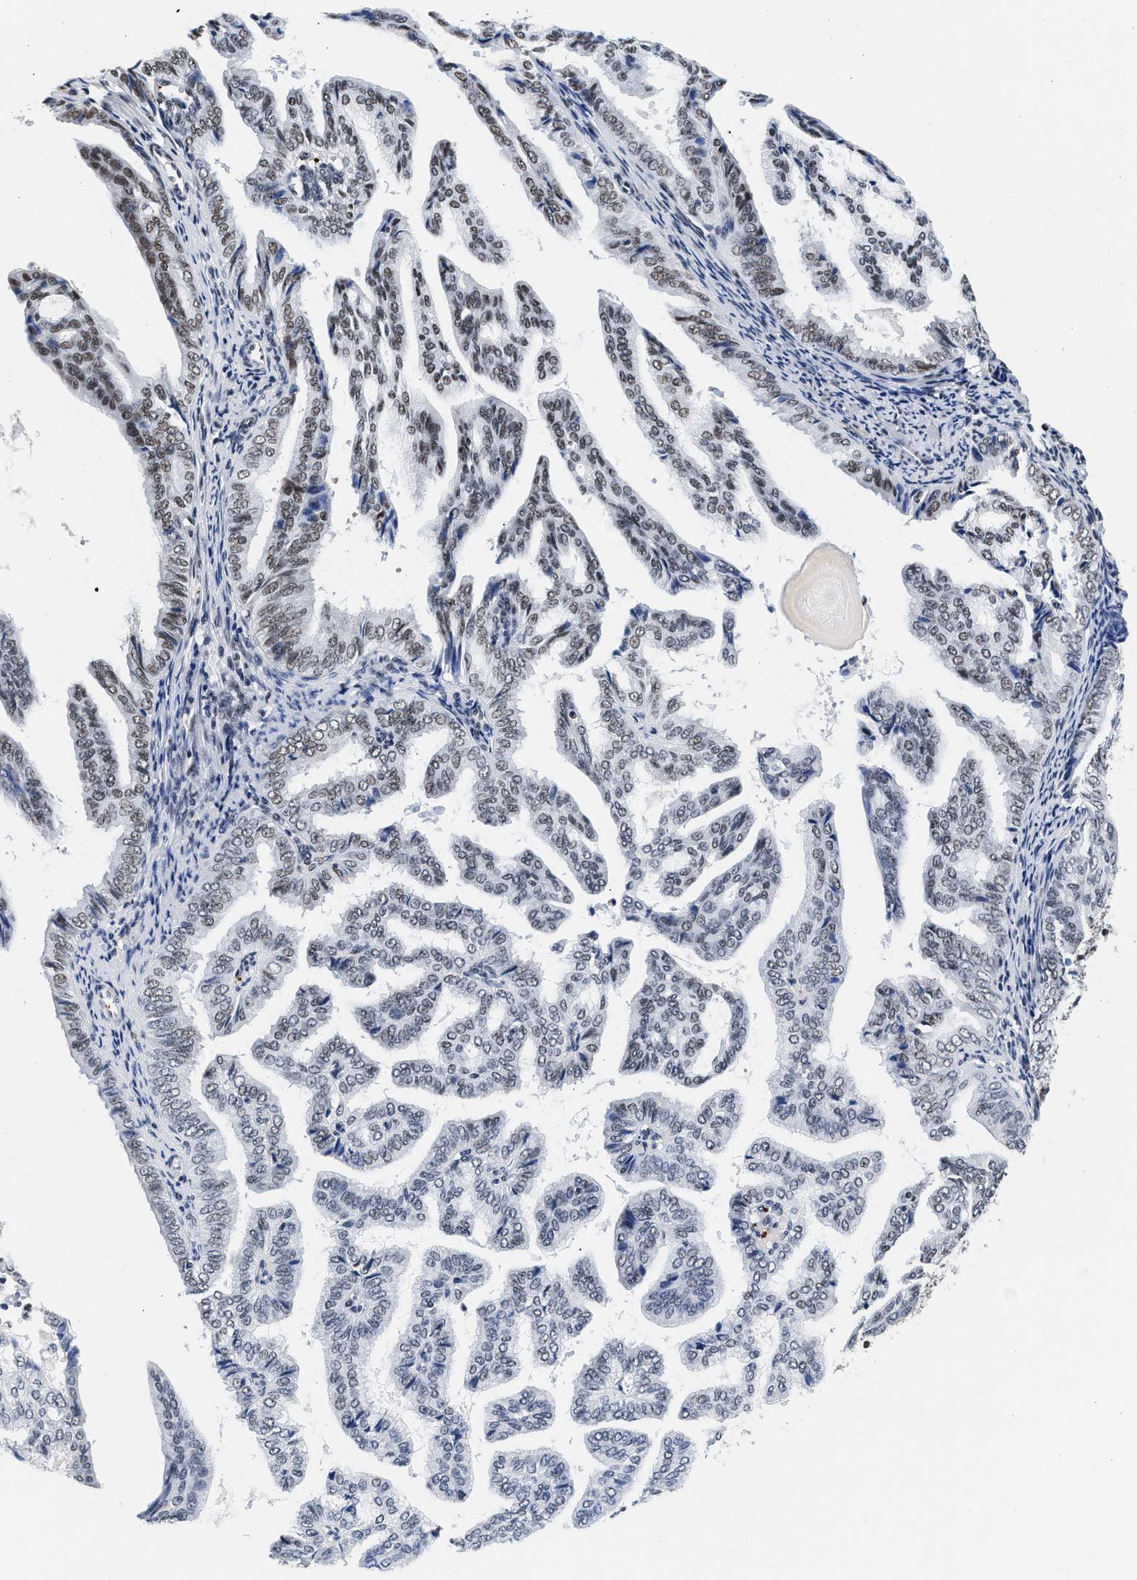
{"staining": {"intensity": "moderate", "quantity": "<25%", "location": "nuclear"}, "tissue": "endometrial cancer", "cell_type": "Tumor cells", "image_type": "cancer", "snomed": [{"axis": "morphology", "description": "Adenocarcinoma, NOS"}, {"axis": "topography", "description": "Endometrium"}], "caption": "Approximately <25% of tumor cells in human adenocarcinoma (endometrial) display moderate nuclear protein expression as visualized by brown immunohistochemical staining.", "gene": "RAD21", "patient": {"sex": "female", "age": 58}}